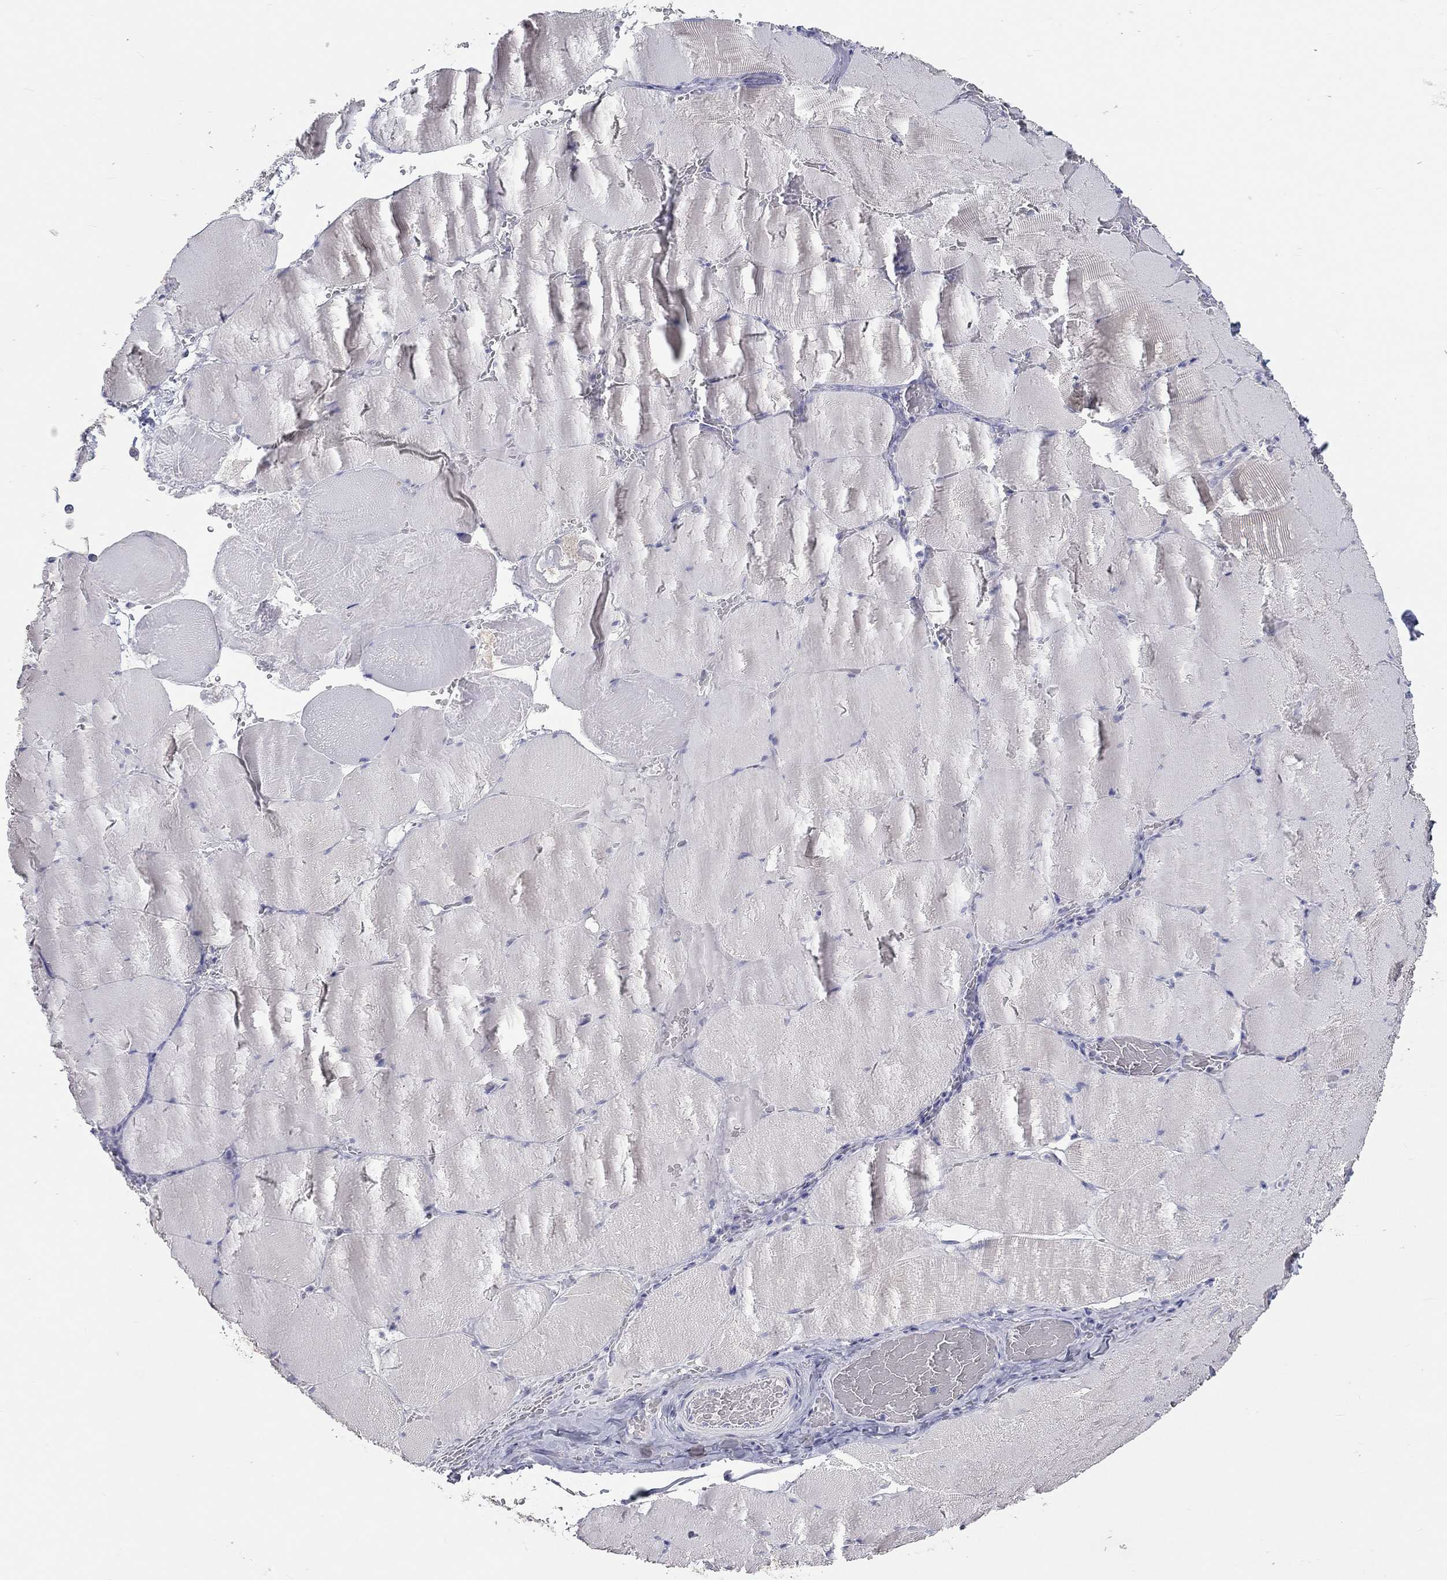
{"staining": {"intensity": "negative", "quantity": "none", "location": "none"}, "tissue": "skeletal muscle", "cell_type": "Myocytes", "image_type": "normal", "snomed": [{"axis": "morphology", "description": "Normal tissue, NOS"}, {"axis": "morphology", "description": "Malignant melanoma, Metastatic site"}, {"axis": "topography", "description": "Skeletal muscle"}], "caption": "DAB immunohistochemical staining of benign skeletal muscle shows no significant positivity in myocytes.", "gene": "RCAN1", "patient": {"sex": "male", "age": 50}}